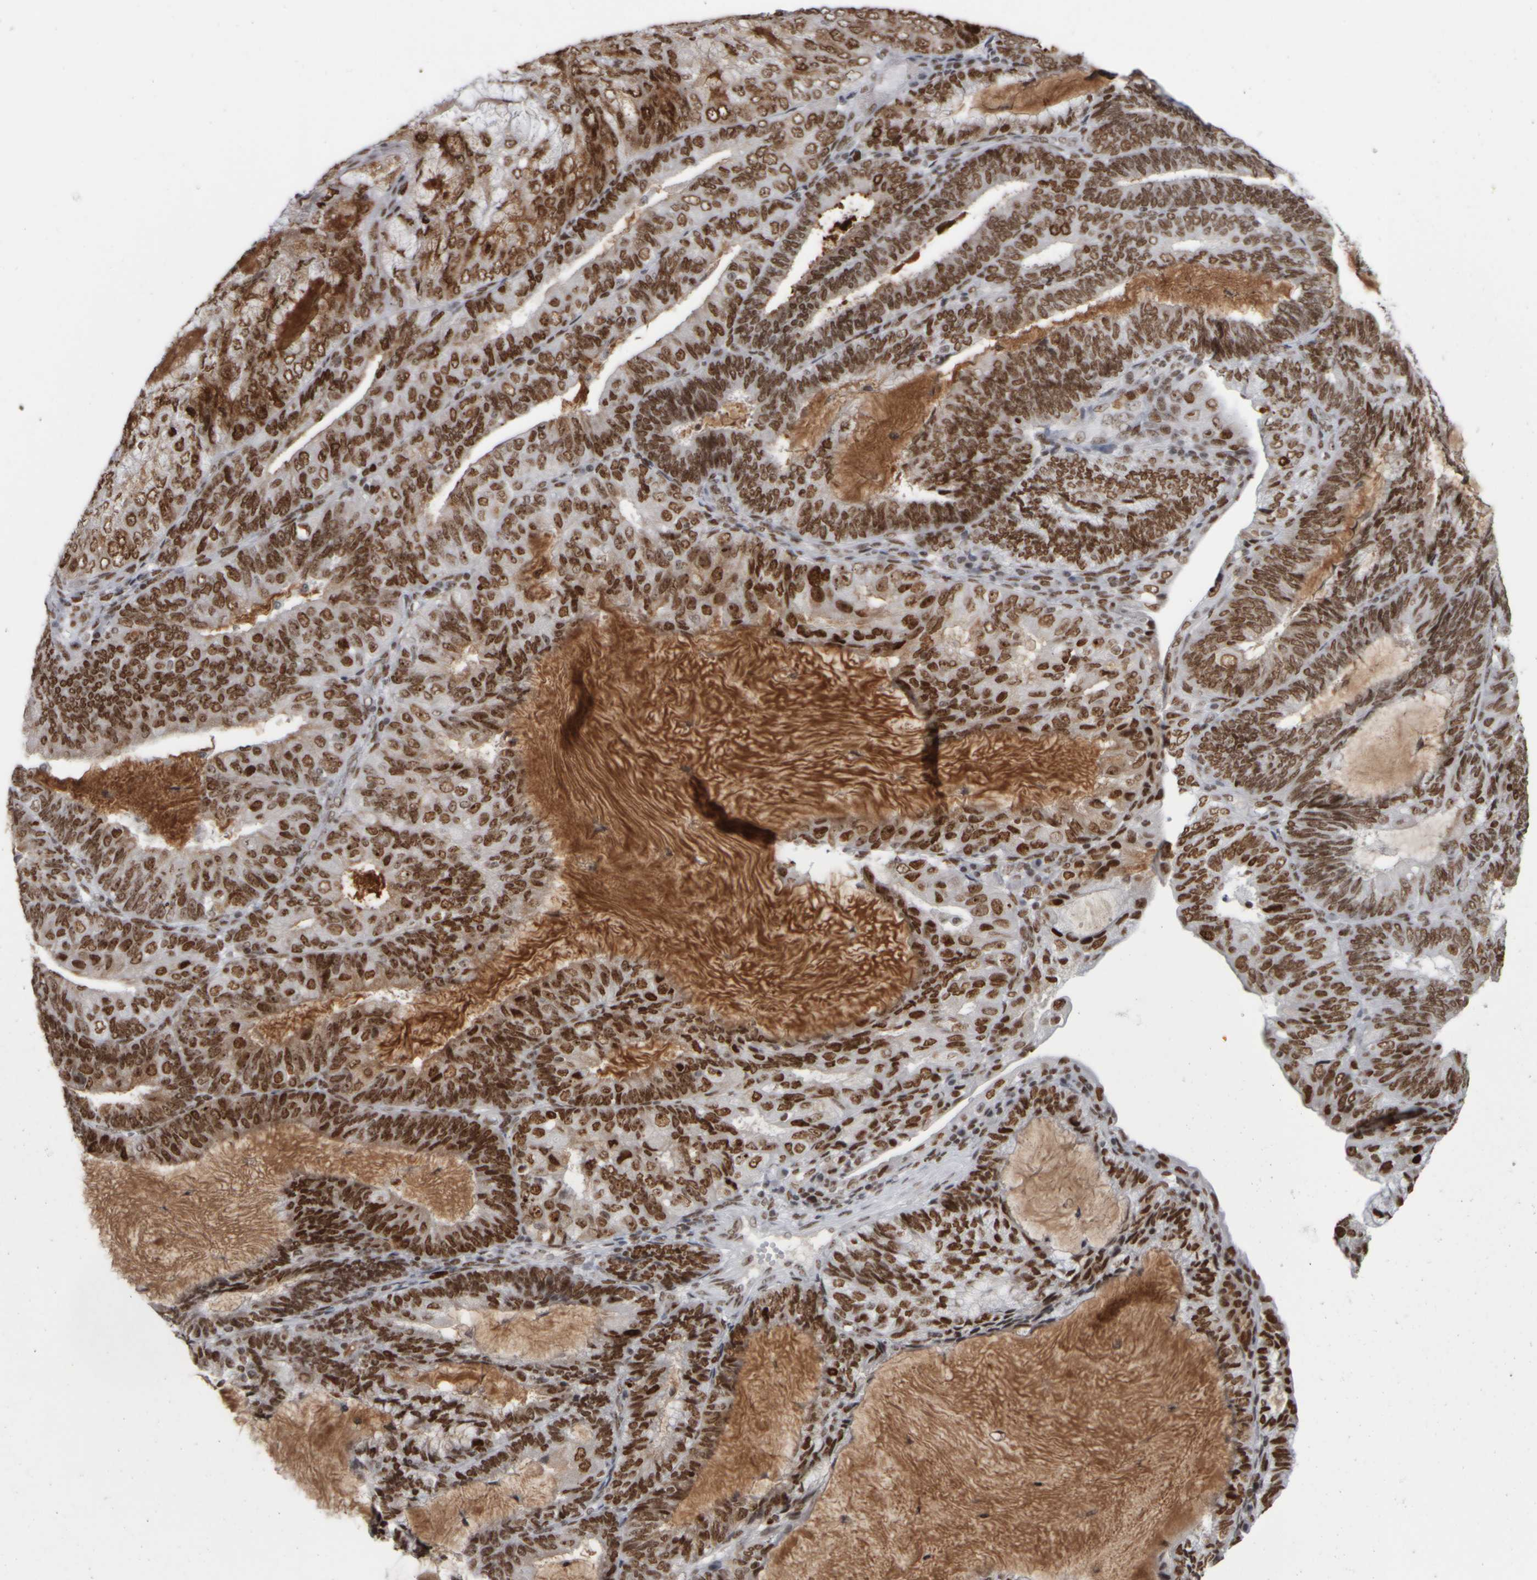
{"staining": {"intensity": "strong", "quantity": ">75%", "location": "nuclear"}, "tissue": "endometrial cancer", "cell_type": "Tumor cells", "image_type": "cancer", "snomed": [{"axis": "morphology", "description": "Adenocarcinoma, NOS"}, {"axis": "topography", "description": "Endometrium"}], "caption": "Endometrial cancer (adenocarcinoma) was stained to show a protein in brown. There is high levels of strong nuclear staining in about >75% of tumor cells.", "gene": "TOP2B", "patient": {"sex": "female", "age": 81}}